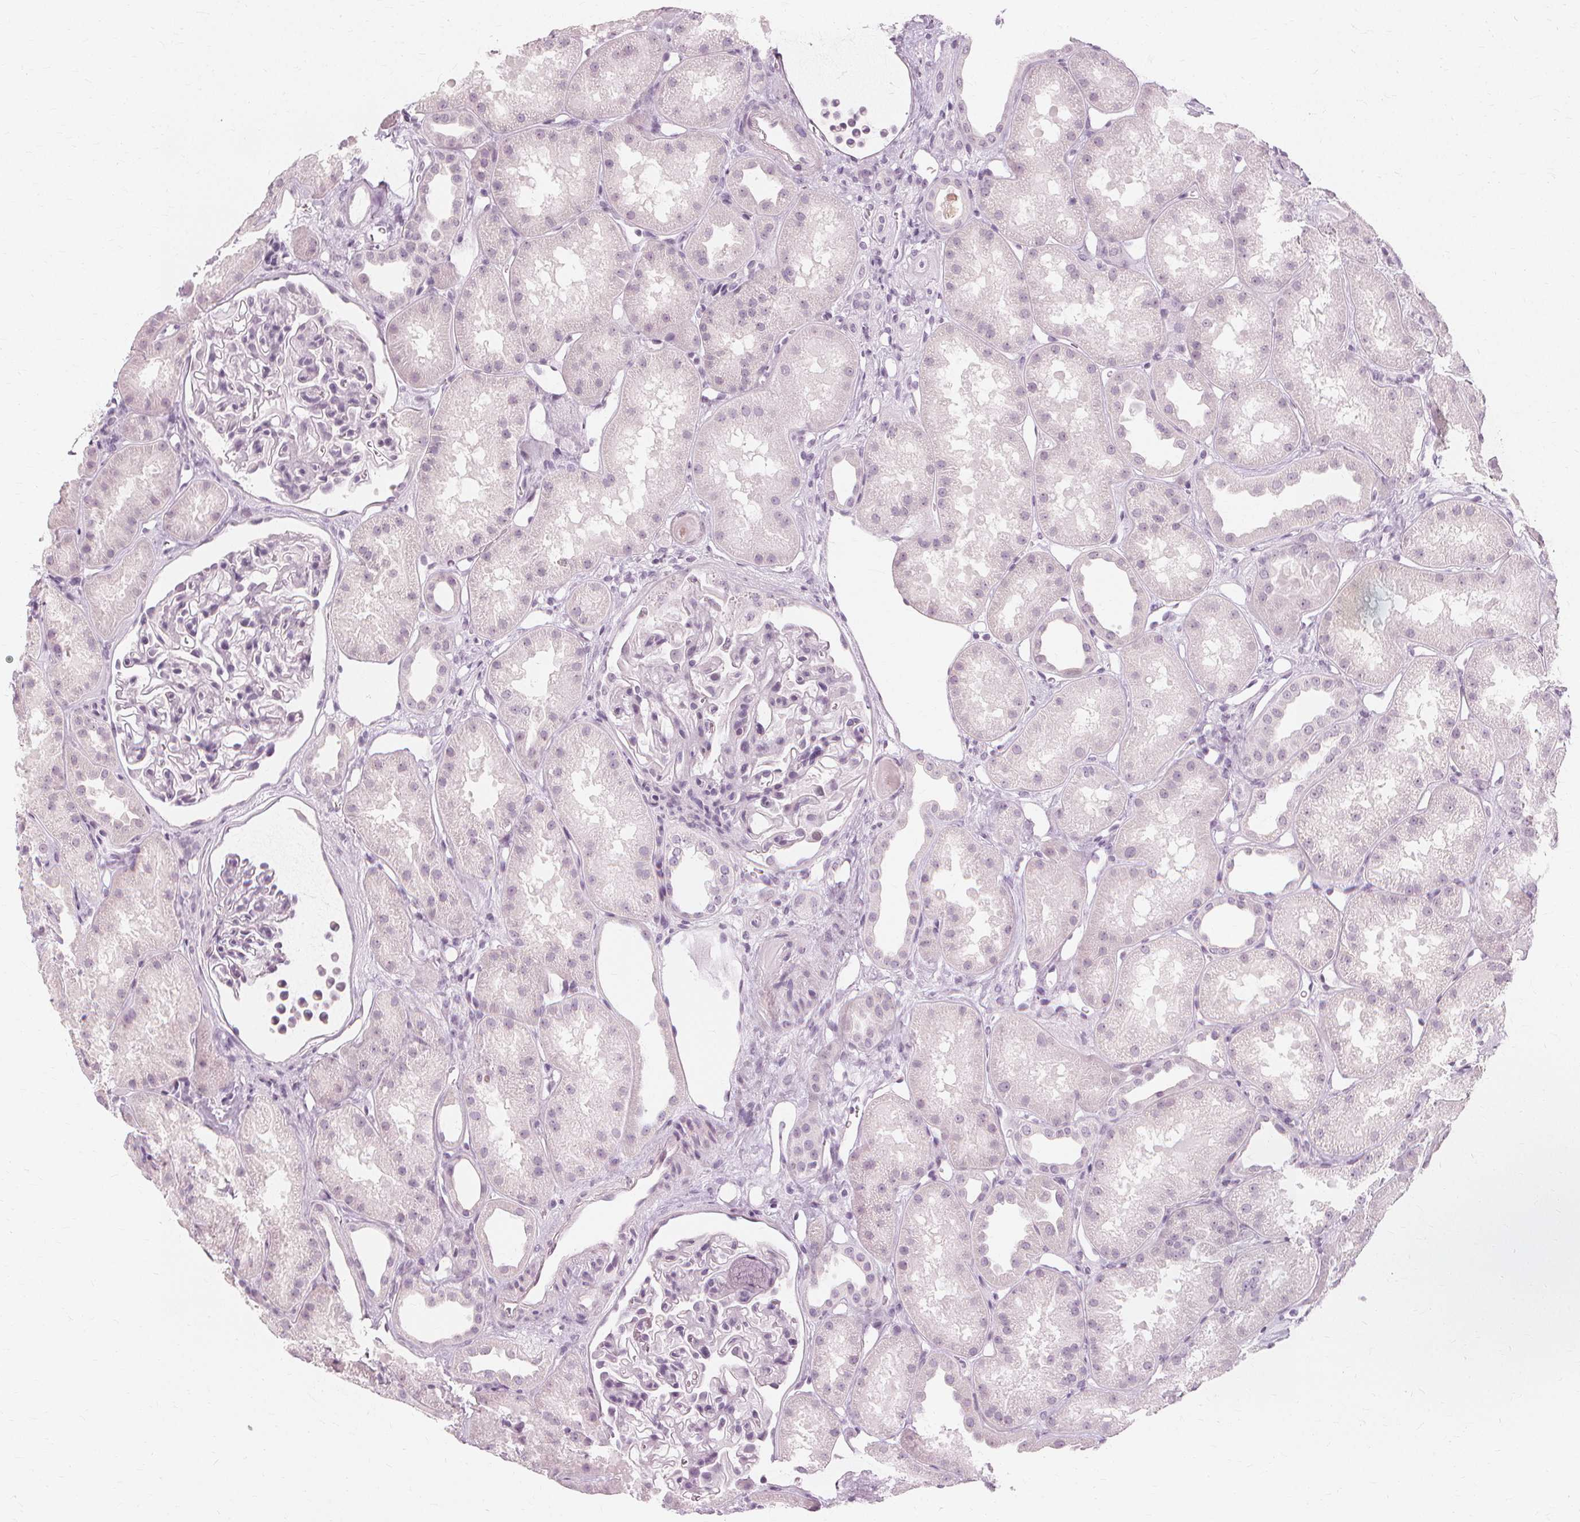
{"staining": {"intensity": "negative", "quantity": "none", "location": "none"}, "tissue": "kidney", "cell_type": "Cells in glomeruli", "image_type": "normal", "snomed": [{"axis": "morphology", "description": "Normal tissue, NOS"}, {"axis": "topography", "description": "Kidney"}], "caption": "Immunohistochemistry (IHC) of benign kidney displays no staining in cells in glomeruli.", "gene": "NXPE1", "patient": {"sex": "male", "age": 61}}